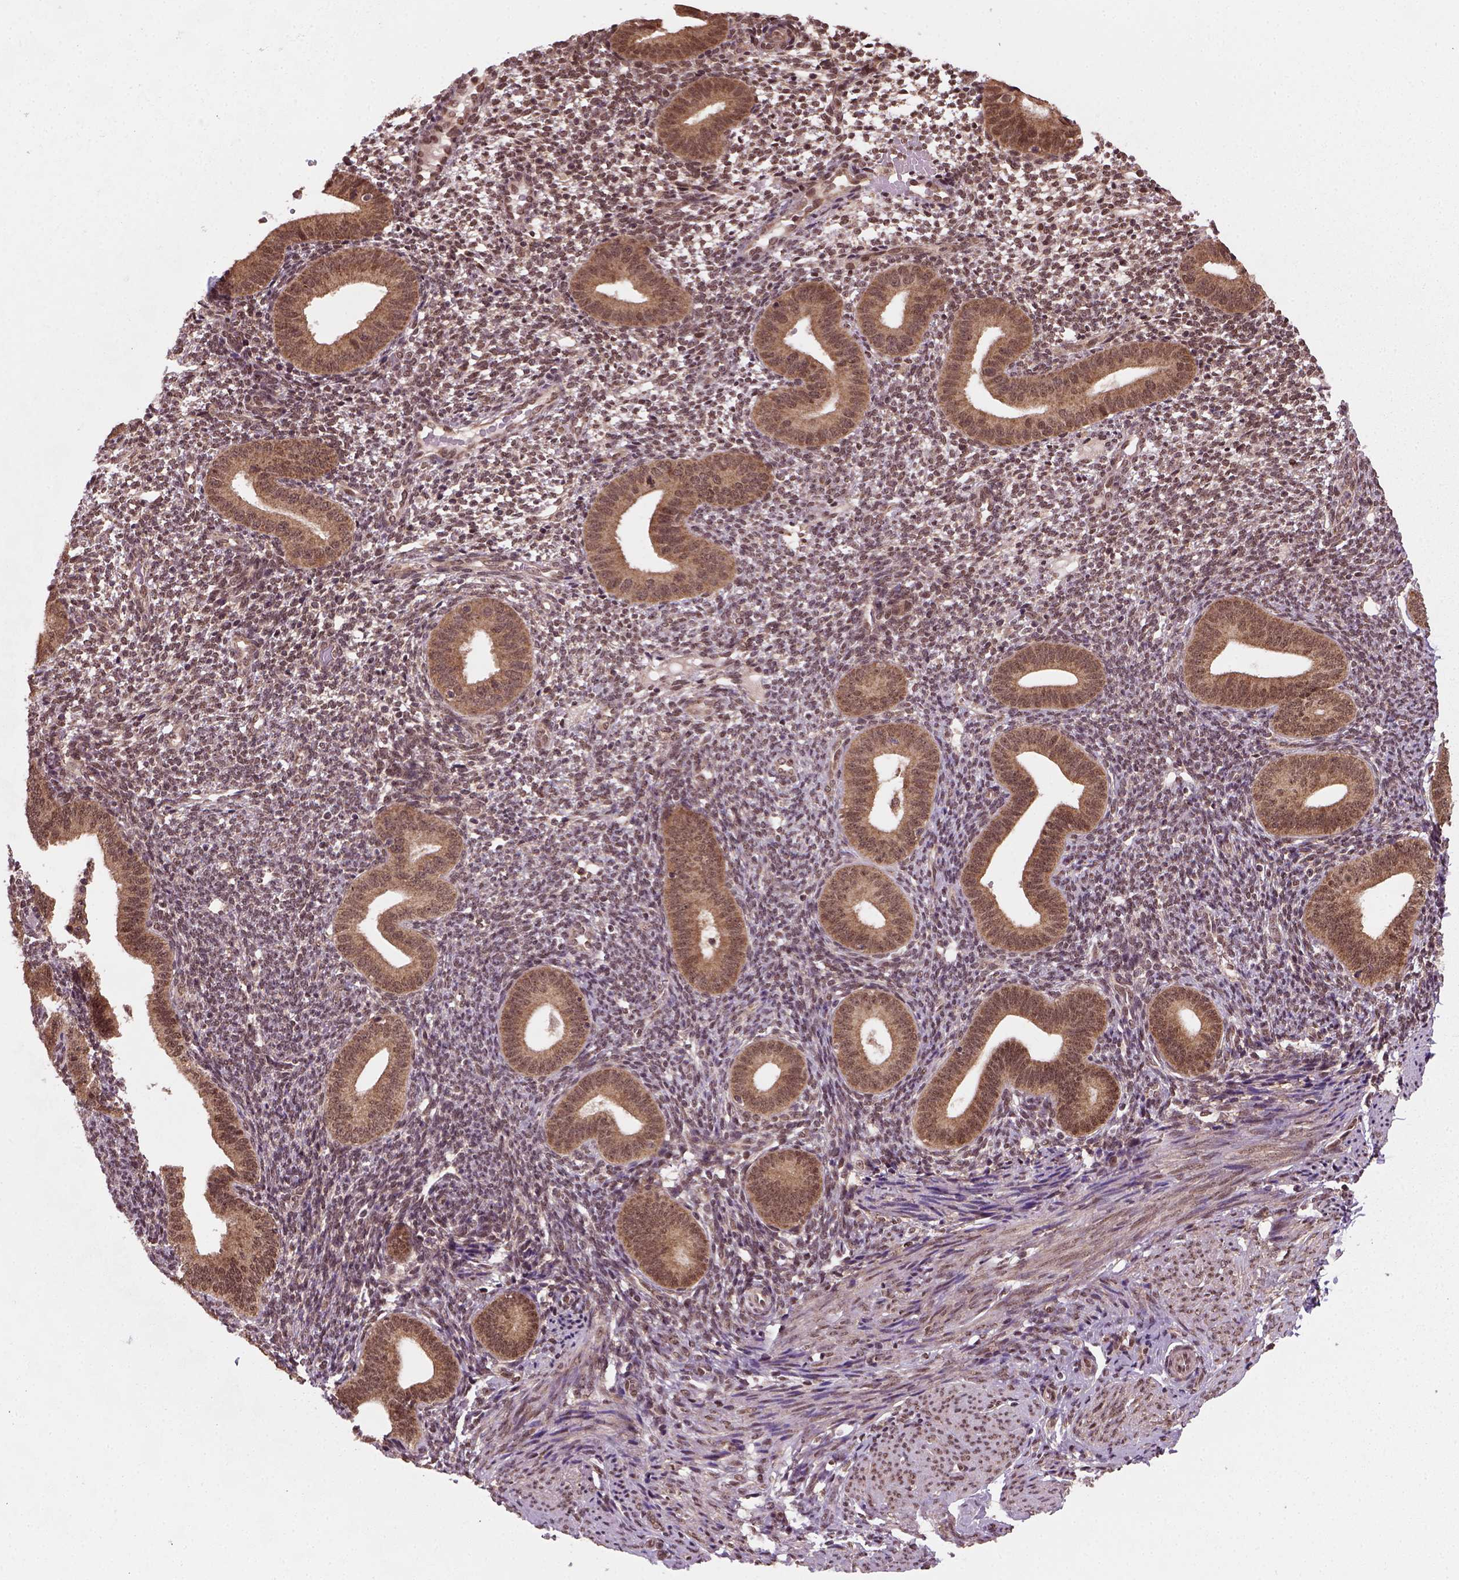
{"staining": {"intensity": "moderate", "quantity": ">75%", "location": "cytoplasmic/membranous,nuclear"}, "tissue": "endometrium", "cell_type": "Cells in endometrial stroma", "image_type": "normal", "snomed": [{"axis": "morphology", "description": "Normal tissue, NOS"}, {"axis": "topography", "description": "Endometrium"}], "caption": "Protein expression analysis of unremarkable endometrium shows moderate cytoplasmic/membranous,nuclear expression in approximately >75% of cells in endometrial stroma.", "gene": "NUDT9", "patient": {"sex": "female", "age": 40}}